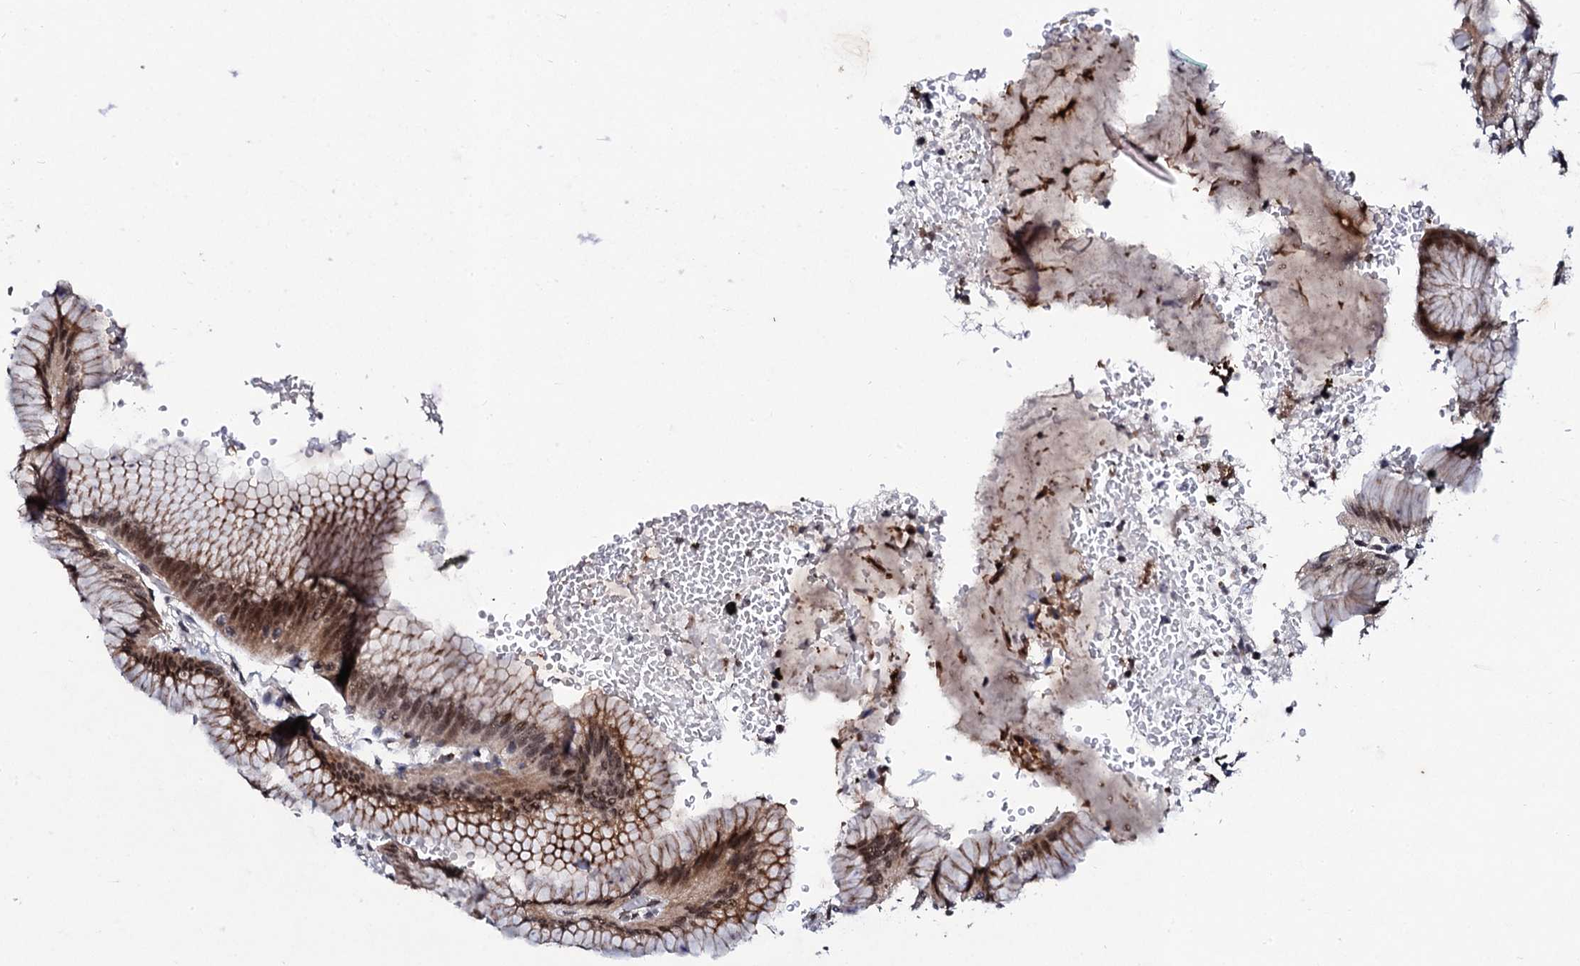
{"staining": {"intensity": "strong", "quantity": ">75%", "location": "nuclear"}, "tissue": "stomach", "cell_type": "Glandular cells", "image_type": "normal", "snomed": [{"axis": "morphology", "description": "Normal tissue, NOS"}, {"axis": "morphology", "description": "Adenocarcinoma, NOS"}, {"axis": "morphology", "description": "Adenocarcinoma, High grade"}, {"axis": "topography", "description": "Stomach, upper"}, {"axis": "topography", "description": "Stomach"}], "caption": "Approximately >75% of glandular cells in unremarkable stomach show strong nuclear protein staining as visualized by brown immunohistochemical staining.", "gene": "CSTF3", "patient": {"sex": "female", "age": 65}}